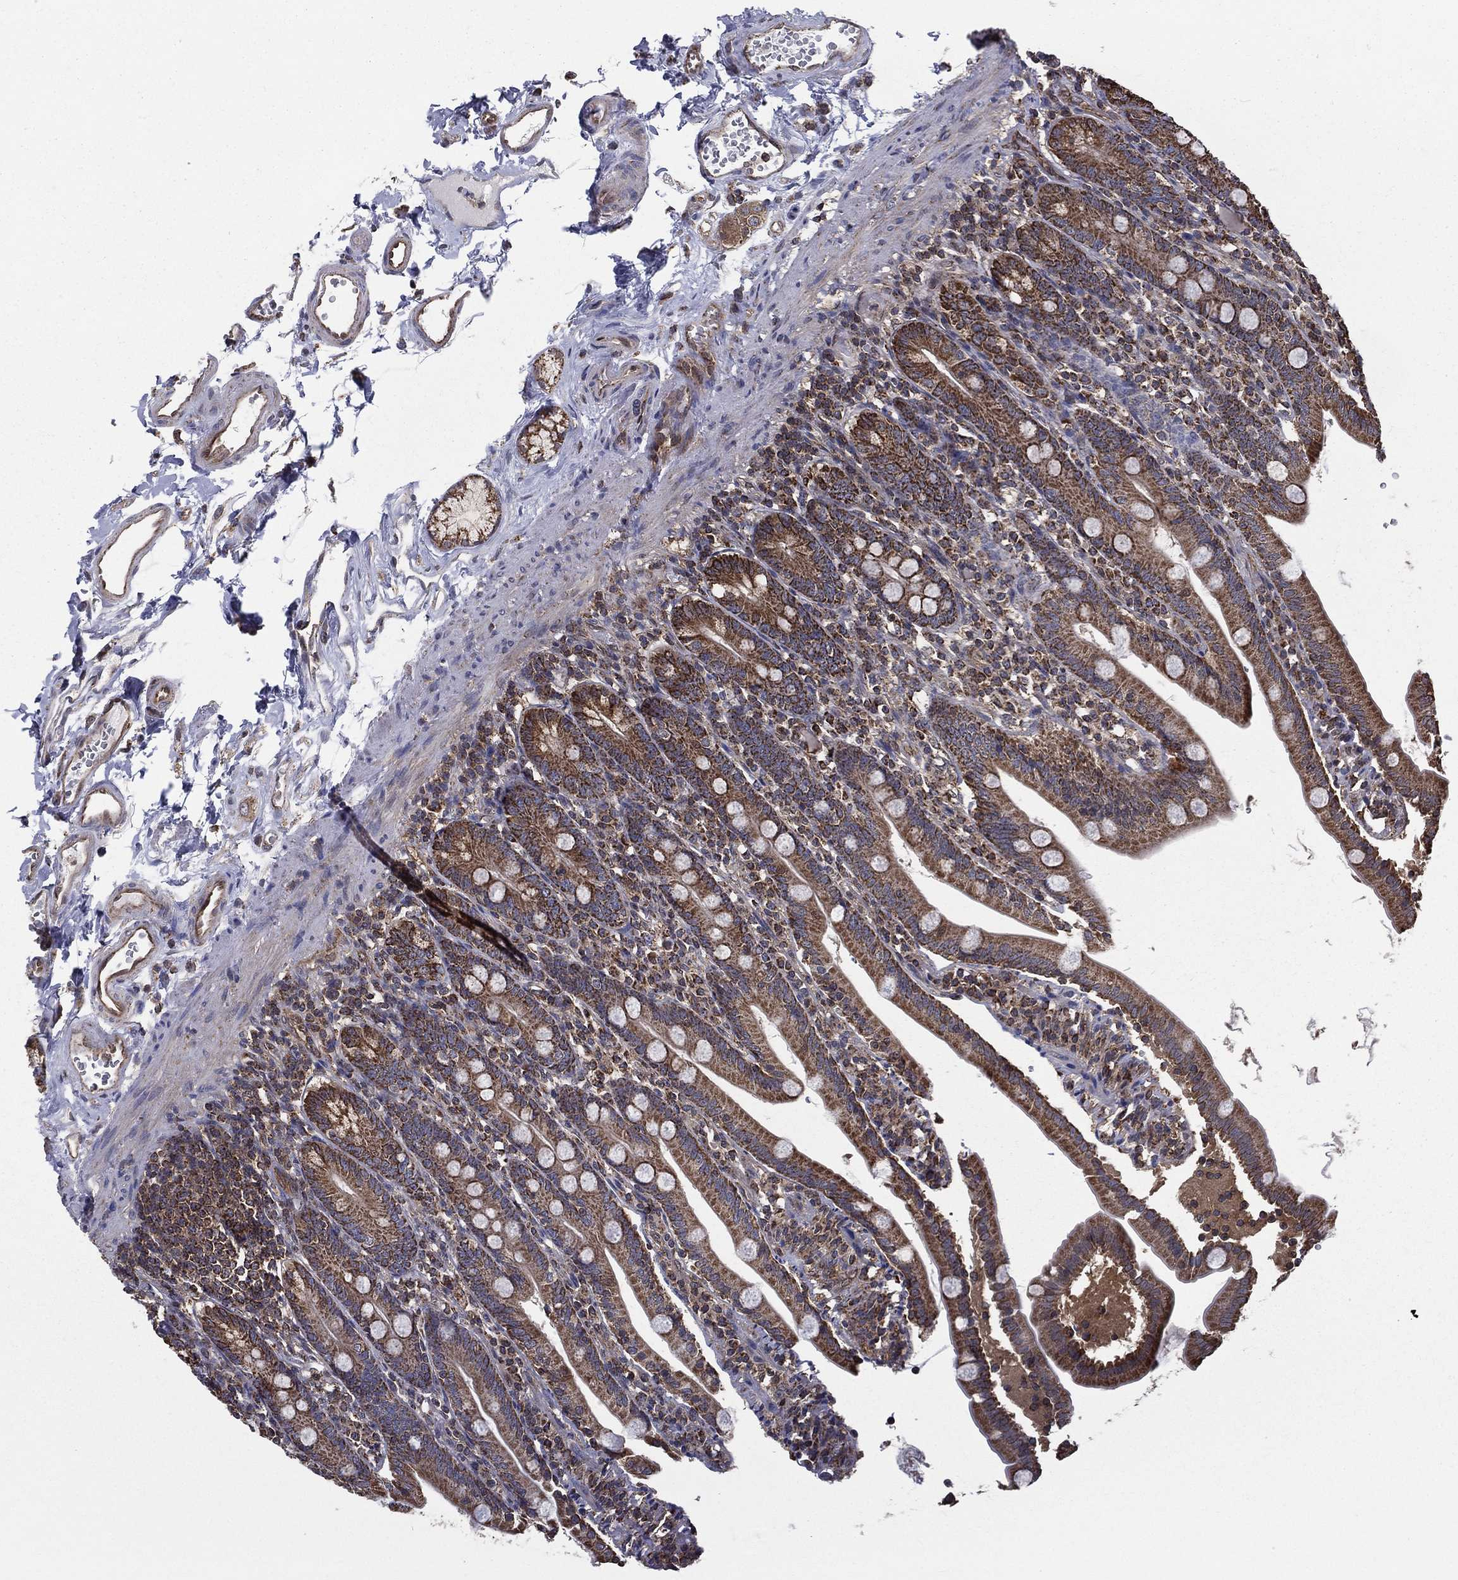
{"staining": {"intensity": "moderate", "quantity": ">75%", "location": "cytoplasmic/membranous"}, "tissue": "duodenum", "cell_type": "Glandular cells", "image_type": "normal", "snomed": [{"axis": "morphology", "description": "Normal tissue, NOS"}, {"axis": "topography", "description": "Duodenum"}], "caption": "Immunohistochemical staining of normal duodenum demonstrates medium levels of moderate cytoplasmic/membranous positivity in approximately >75% of glandular cells.", "gene": "ENSG00000288684", "patient": {"sex": "female", "age": 67}}